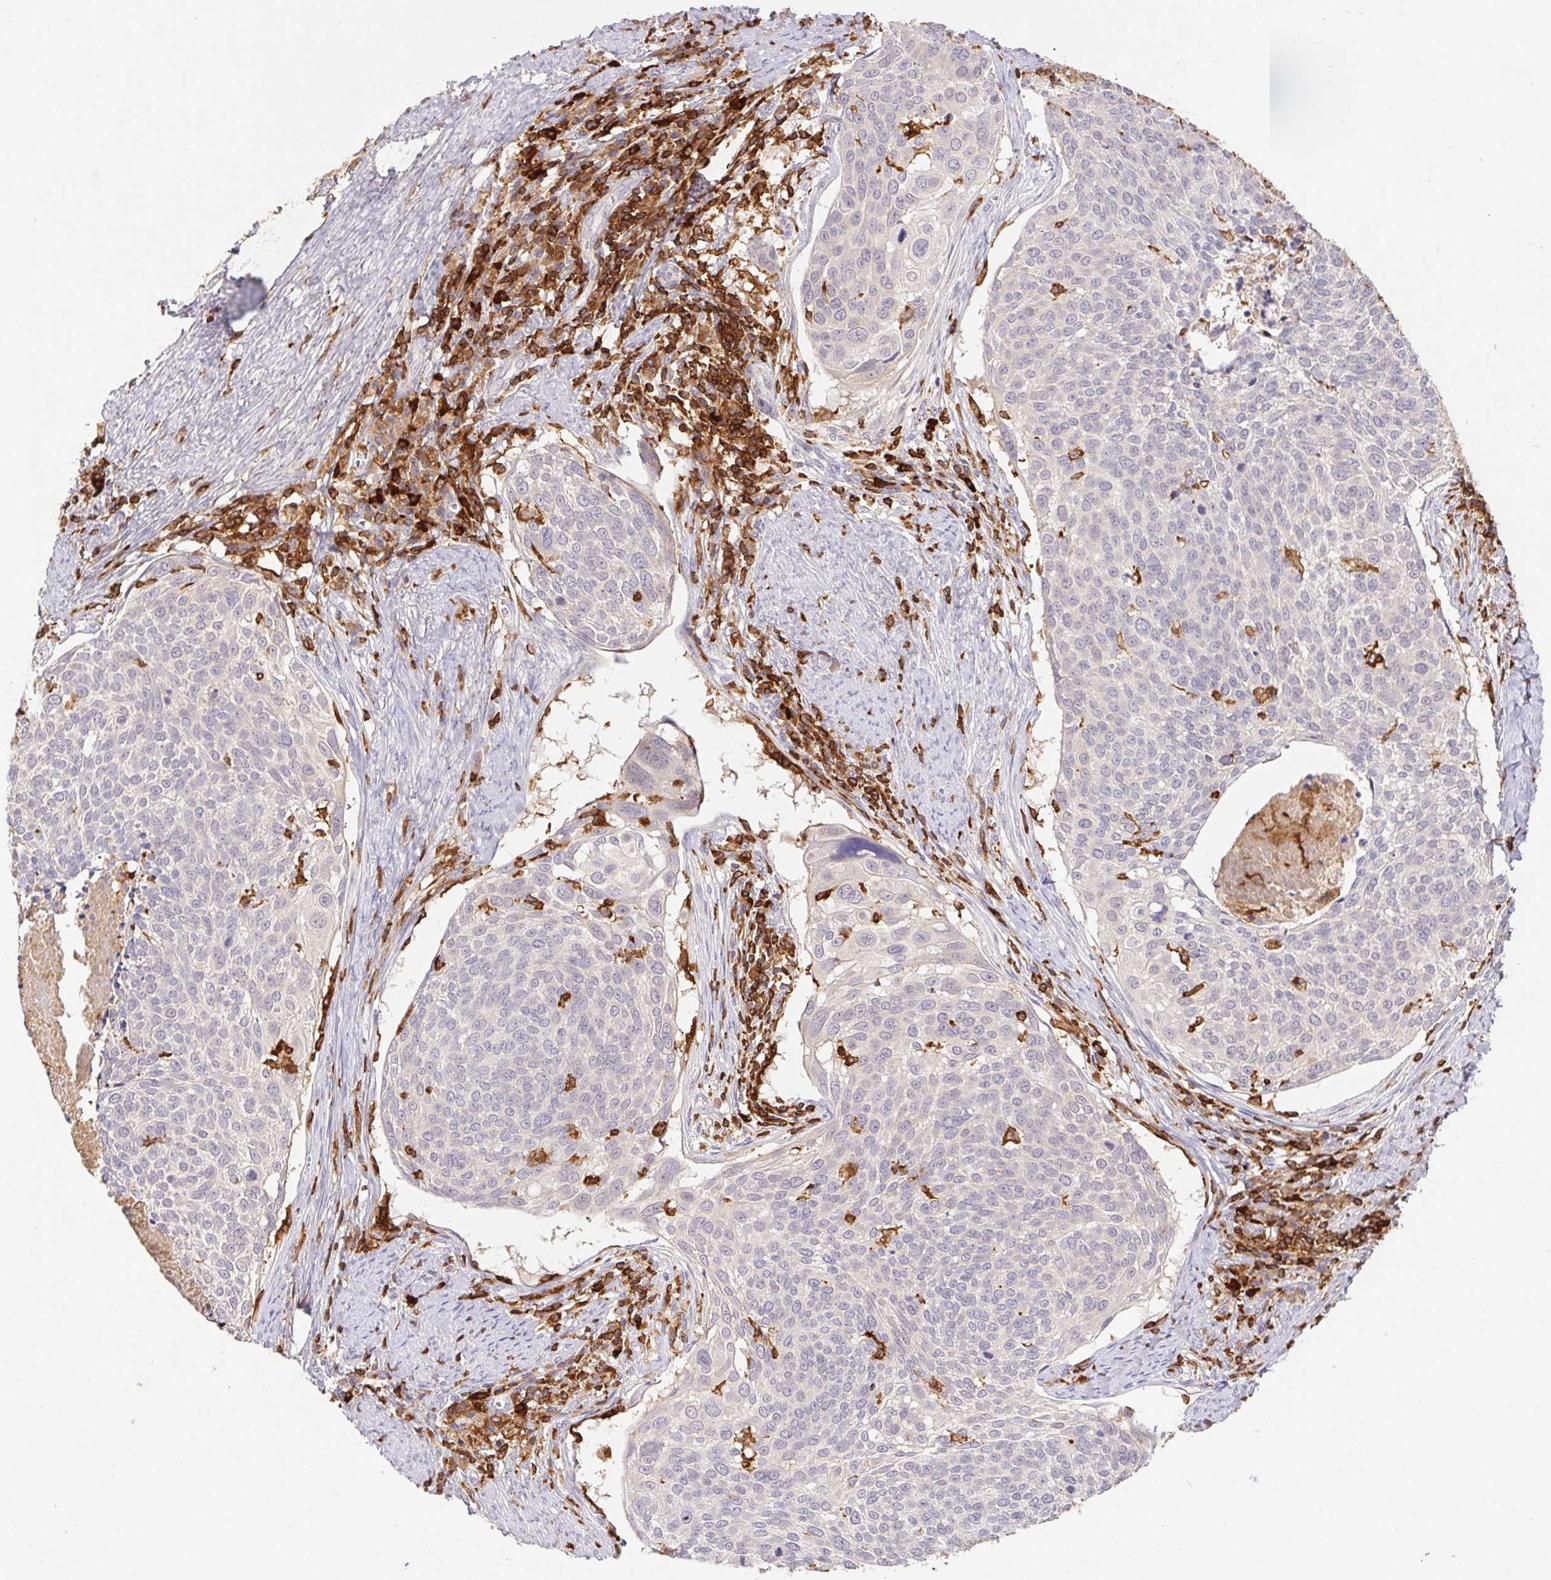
{"staining": {"intensity": "negative", "quantity": "none", "location": "none"}, "tissue": "cervical cancer", "cell_type": "Tumor cells", "image_type": "cancer", "snomed": [{"axis": "morphology", "description": "Squamous cell carcinoma, NOS"}, {"axis": "topography", "description": "Cervix"}], "caption": "Immunohistochemical staining of cervical squamous cell carcinoma displays no significant expression in tumor cells. The staining is performed using DAB (3,3'-diaminobenzidine) brown chromogen with nuclei counter-stained in using hematoxylin.", "gene": "APBB1IP", "patient": {"sex": "female", "age": 39}}